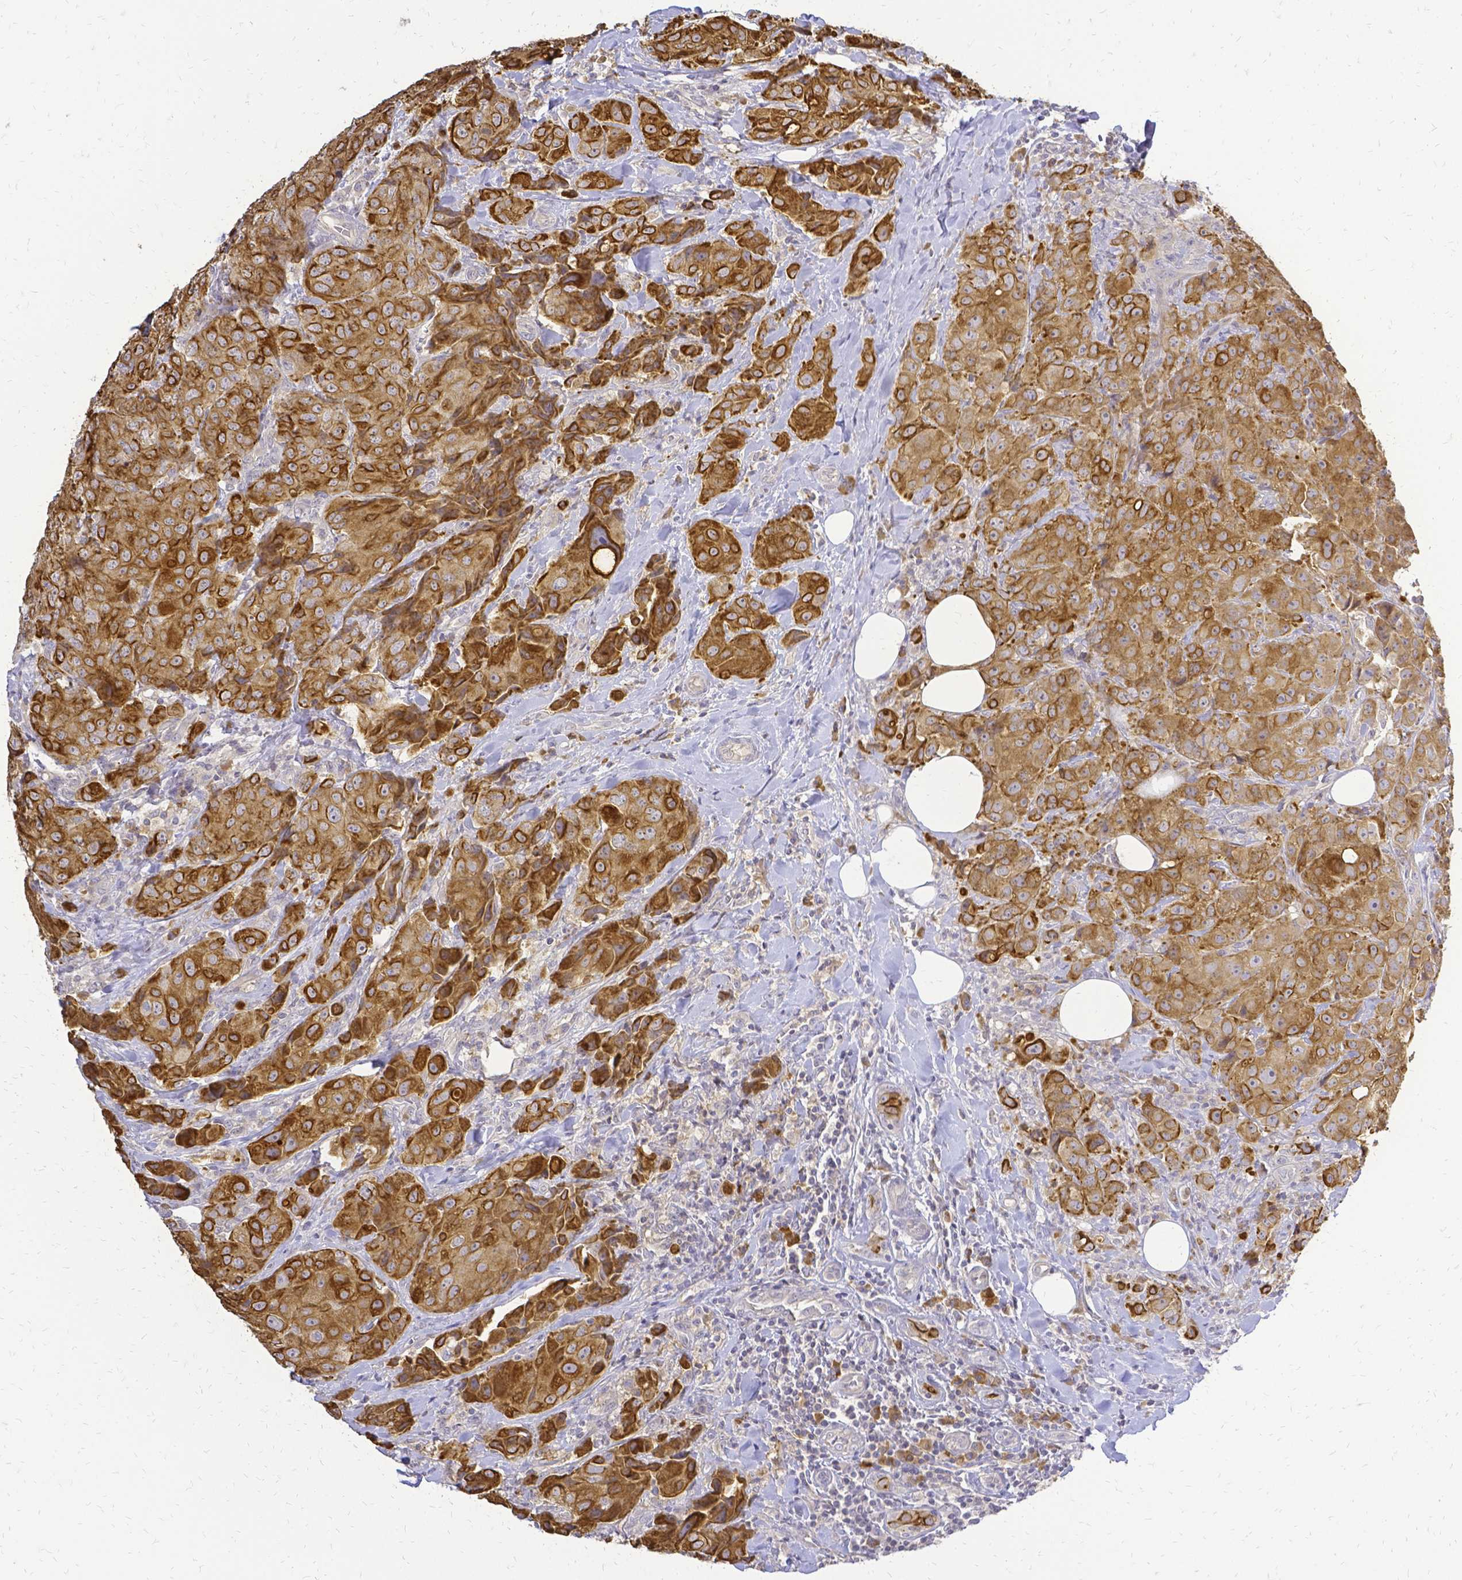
{"staining": {"intensity": "strong", "quantity": ">75%", "location": "cytoplasmic/membranous"}, "tissue": "breast cancer", "cell_type": "Tumor cells", "image_type": "cancer", "snomed": [{"axis": "morphology", "description": "Normal tissue, NOS"}, {"axis": "morphology", "description": "Duct carcinoma"}, {"axis": "topography", "description": "Breast"}], "caption": "Breast invasive ductal carcinoma was stained to show a protein in brown. There is high levels of strong cytoplasmic/membranous positivity in about >75% of tumor cells. The staining was performed using DAB to visualize the protein expression in brown, while the nuclei were stained in blue with hematoxylin (Magnification: 20x).", "gene": "CIB1", "patient": {"sex": "female", "age": 43}}